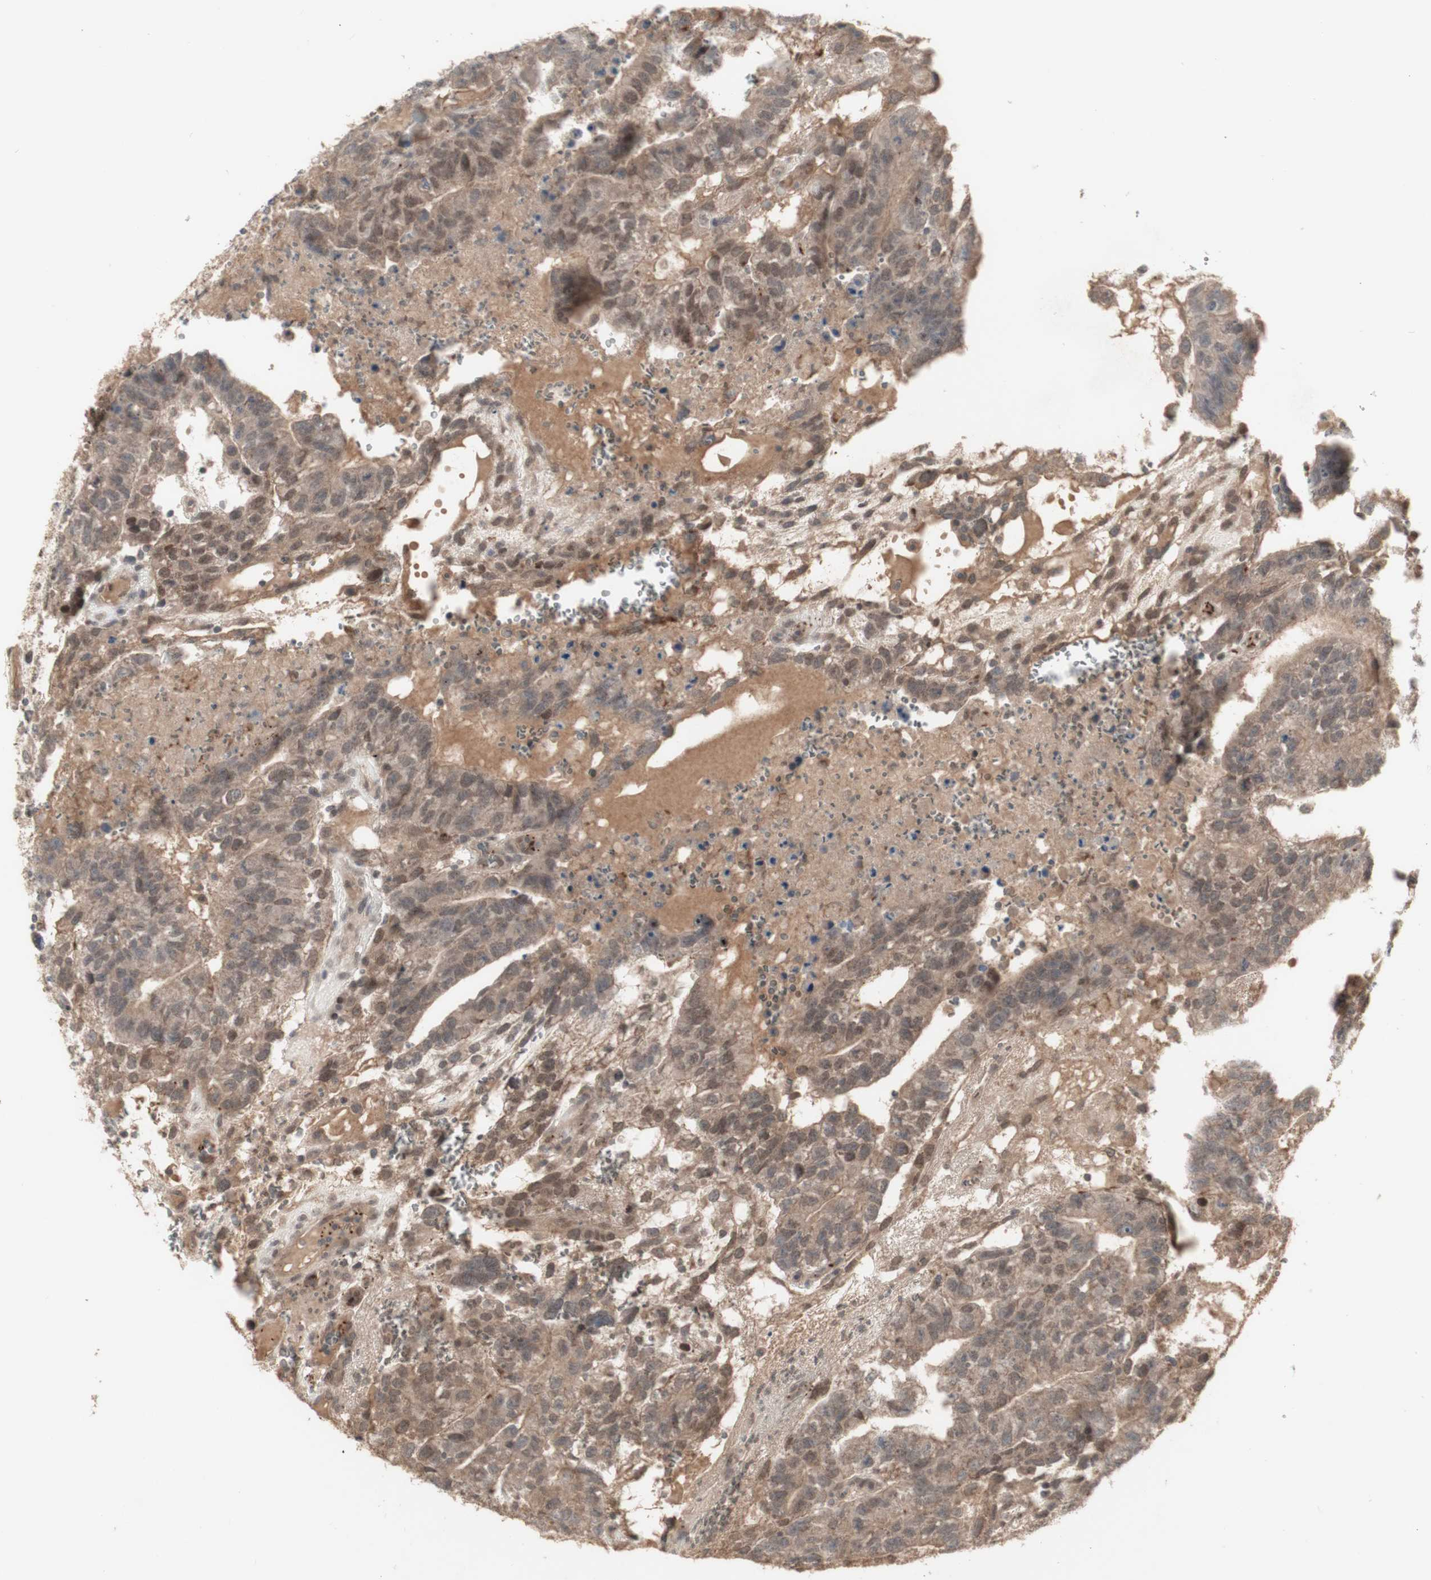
{"staining": {"intensity": "moderate", "quantity": ">75%", "location": "cytoplasmic/membranous,nuclear"}, "tissue": "testis cancer", "cell_type": "Tumor cells", "image_type": "cancer", "snomed": [{"axis": "morphology", "description": "Seminoma, NOS"}, {"axis": "morphology", "description": "Carcinoma, Embryonal, NOS"}, {"axis": "topography", "description": "Testis"}], "caption": "DAB (3,3'-diaminobenzidine) immunohistochemical staining of human testis cancer (embryonal carcinoma) exhibits moderate cytoplasmic/membranous and nuclear protein expression in approximately >75% of tumor cells. The protein of interest is shown in brown color, while the nuclei are stained blue.", "gene": "ALOX12", "patient": {"sex": "male", "age": 52}}